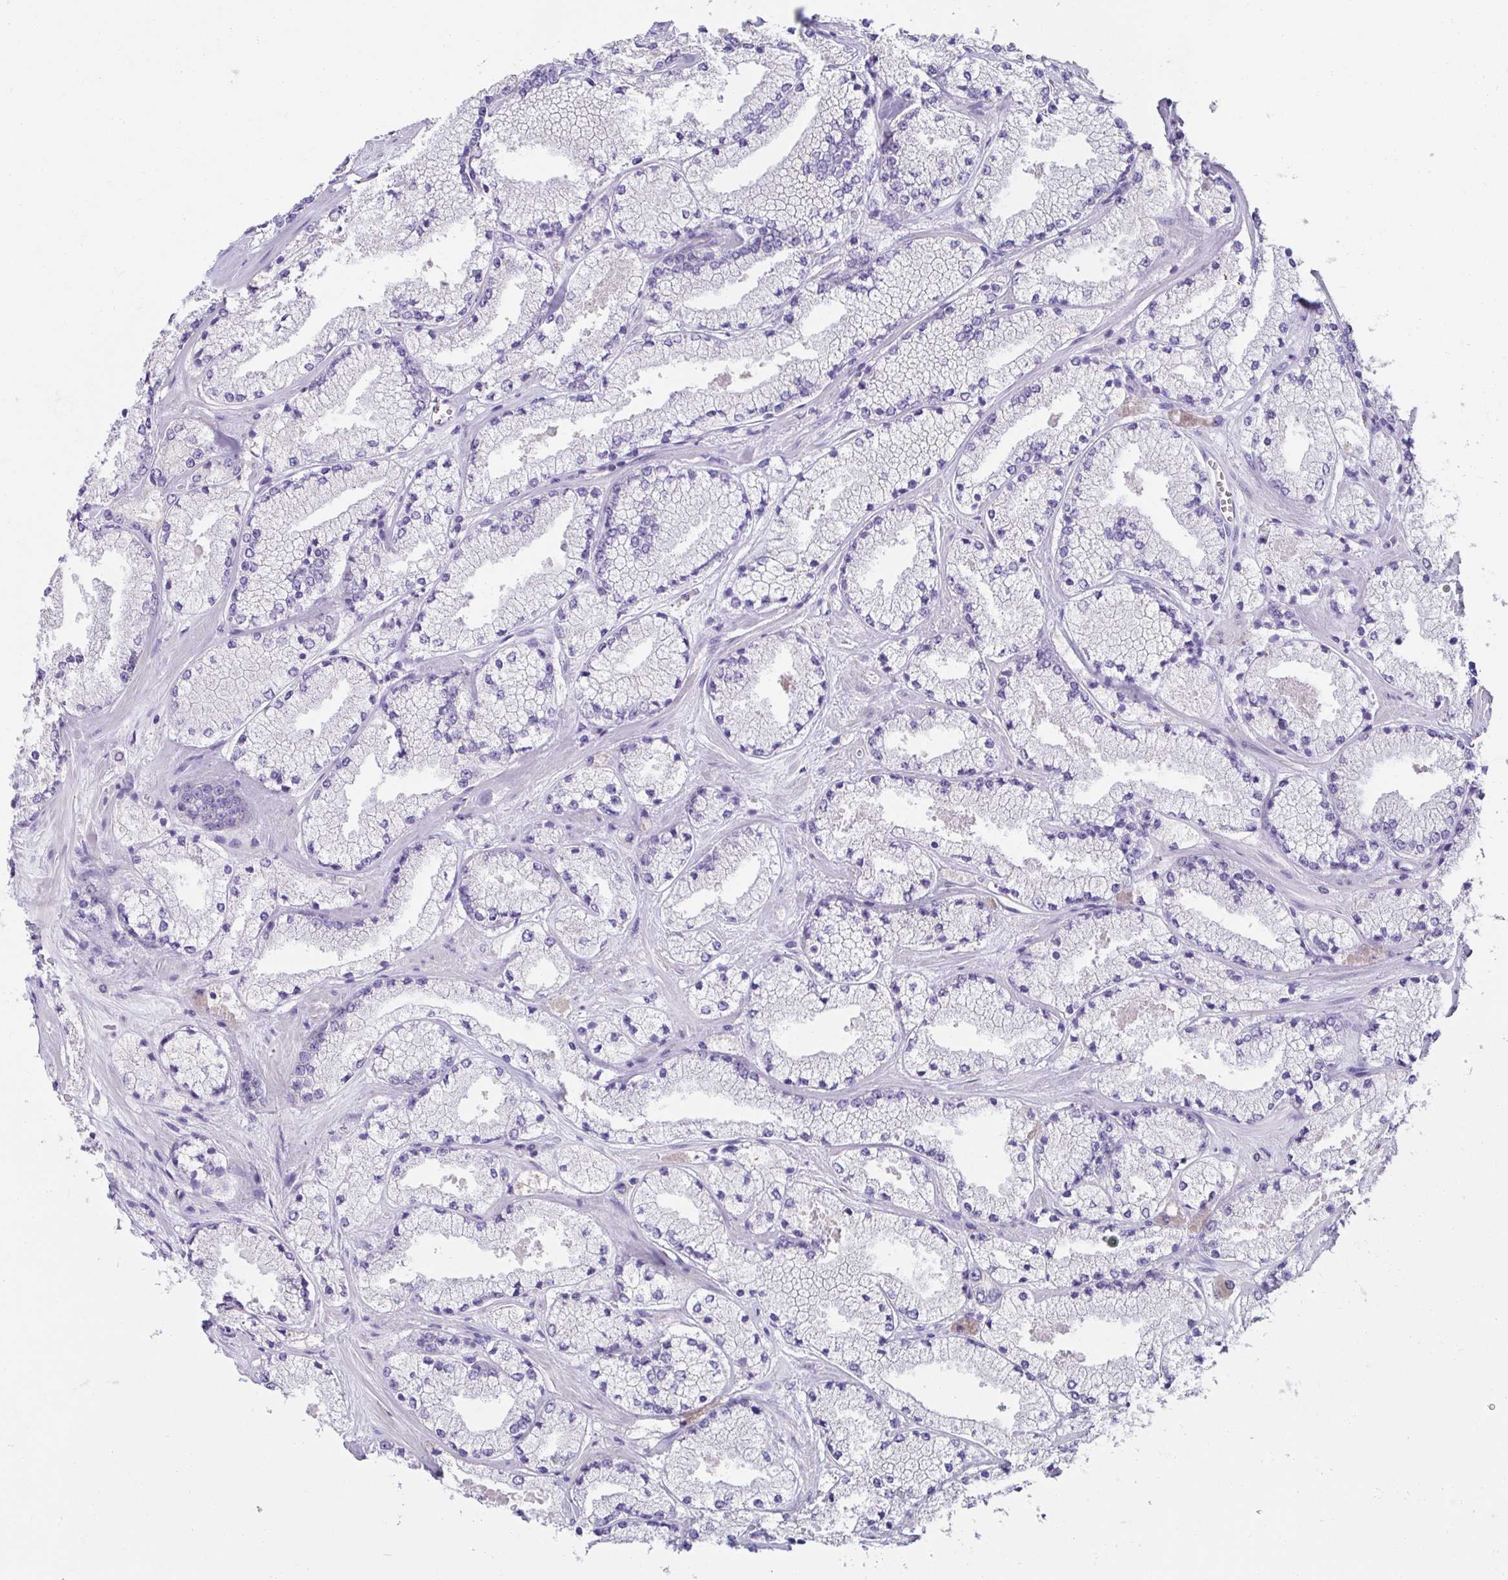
{"staining": {"intensity": "negative", "quantity": "none", "location": "none"}, "tissue": "prostate cancer", "cell_type": "Tumor cells", "image_type": "cancer", "snomed": [{"axis": "morphology", "description": "Adenocarcinoma, High grade"}, {"axis": "topography", "description": "Prostate"}], "caption": "High magnification brightfield microscopy of high-grade adenocarcinoma (prostate) stained with DAB (3,3'-diaminobenzidine) (brown) and counterstained with hematoxylin (blue): tumor cells show no significant positivity.", "gene": "CXCR1", "patient": {"sex": "male", "age": 63}}